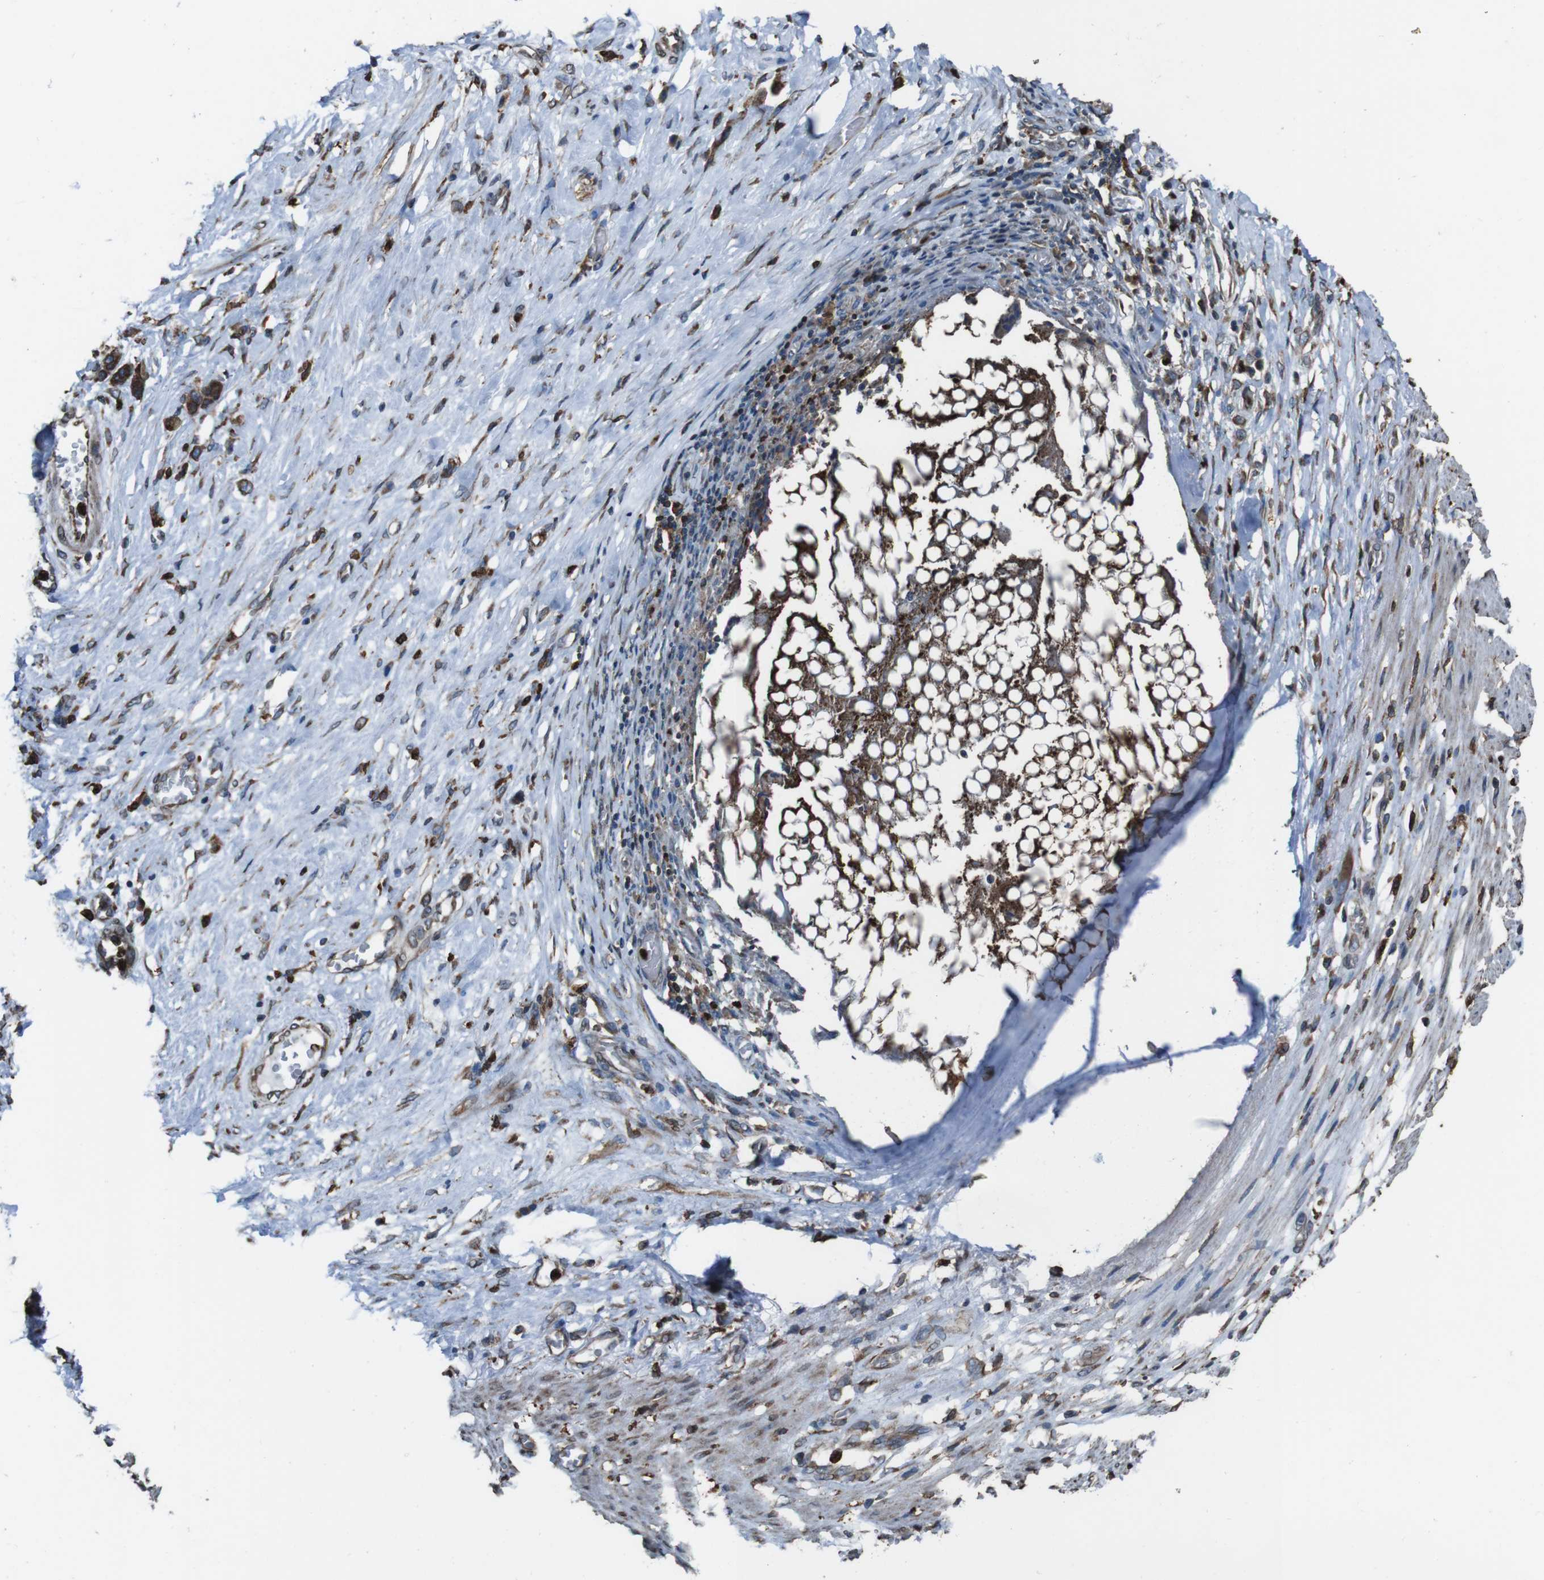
{"staining": {"intensity": "strong", "quantity": "25%-75%", "location": "cytoplasmic/membranous"}, "tissue": "stomach cancer", "cell_type": "Tumor cells", "image_type": "cancer", "snomed": [{"axis": "morphology", "description": "Adenocarcinoma, NOS"}, {"axis": "morphology", "description": "Adenocarcinoma, High grade"}, {"axis": "topography", "description": "Stomach, upper"}, {"axis": "topography", "description": "Stomach, lower"}], "caption": "Human stomach cancer stained for a protein (brown) shows strong cytoplasmic/membranous positive positivity in about 25%-75% of tumor cells.", "gene": "APMAP", "patient": {"sex": "female", "age": 65}}